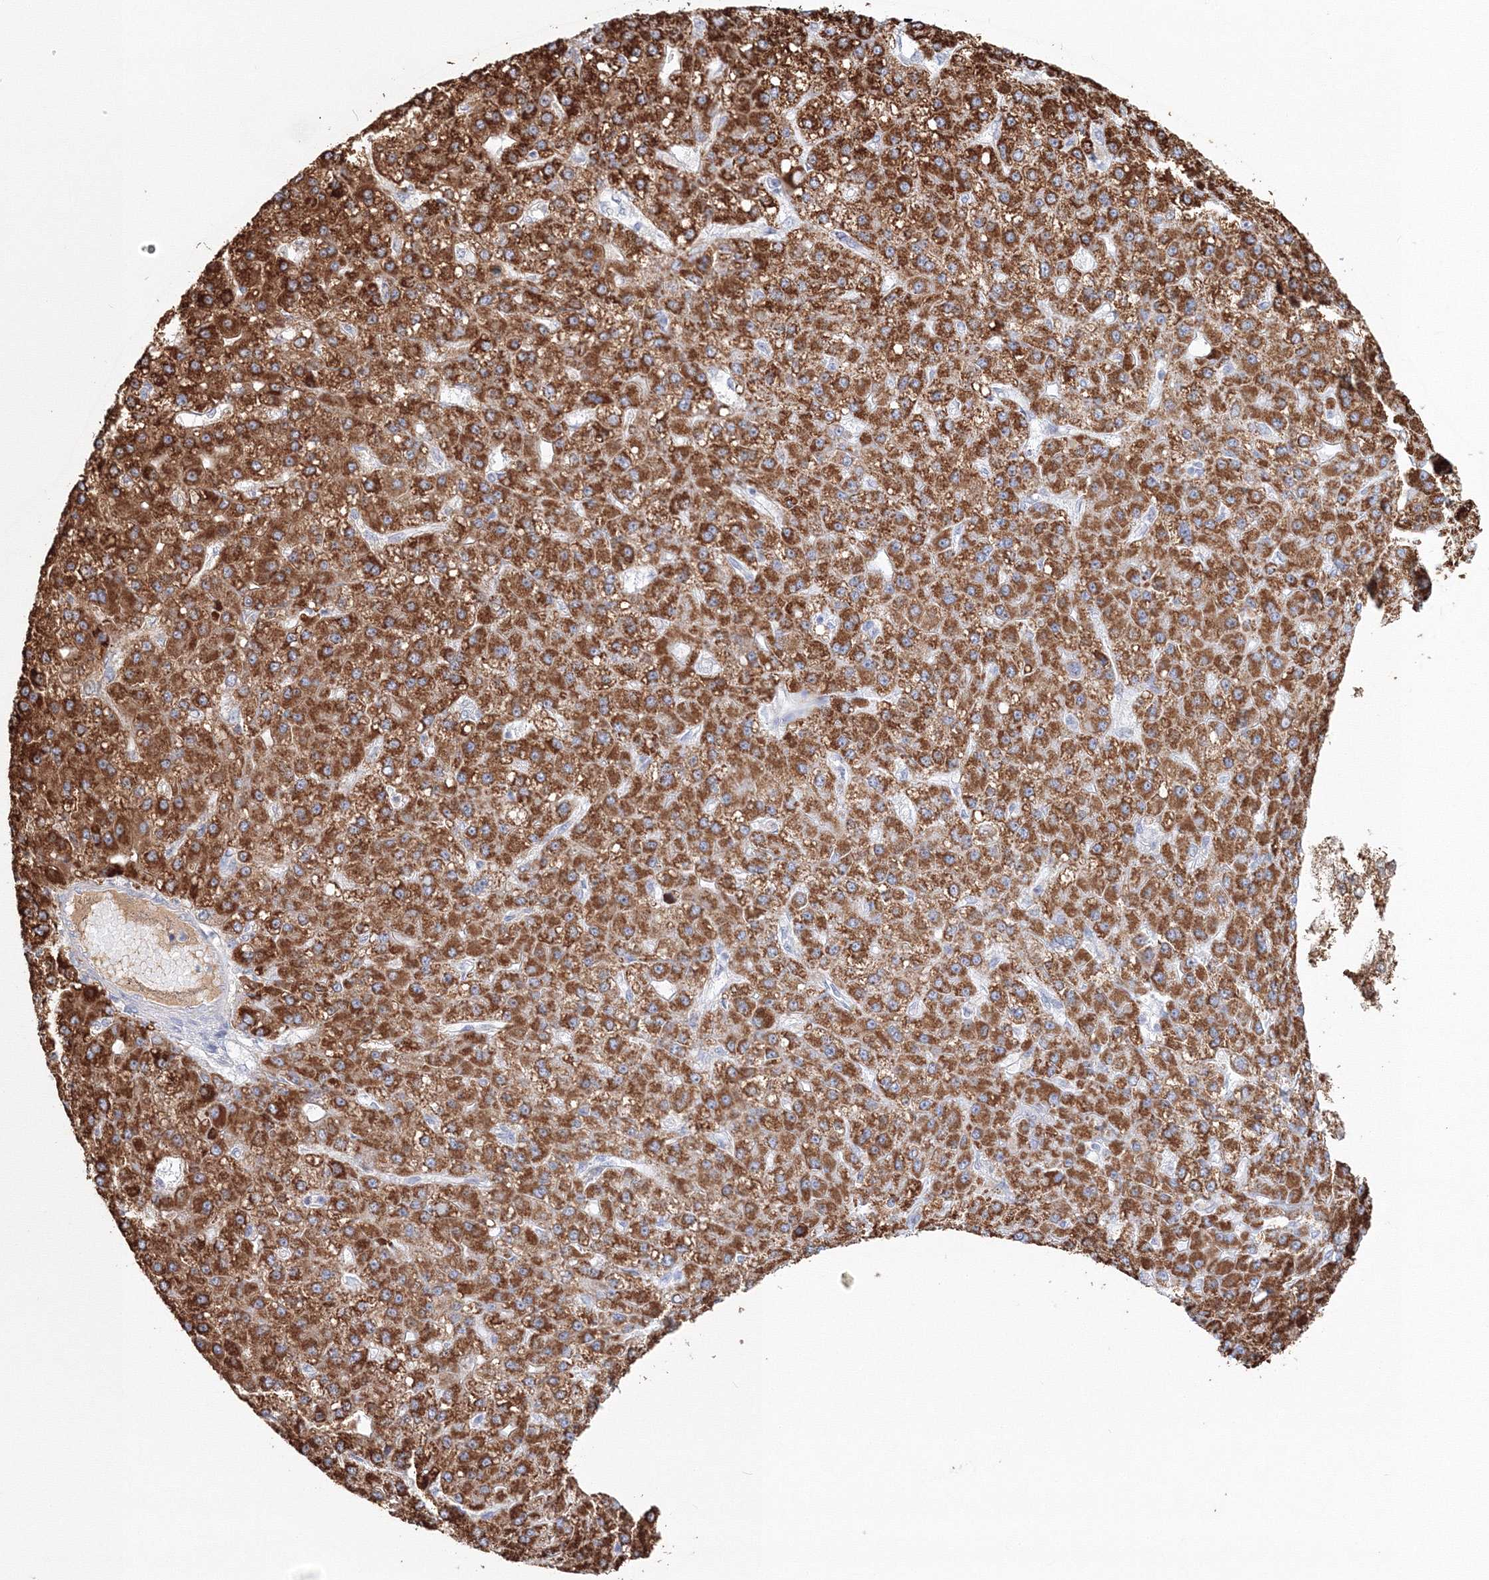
{"staining": {"intensity": "strong", "quantity": ">75%", "location": "cytoplasmic/membranous"}, "tissue": "liver cancer", "cell_type": "Tumor cells", "image_type": "cancer", "snomed": [{"axis": "morphology", "description": "Carcinoma, Hepatocellular, NOS"}, {"axis": "topography", "description": "Liver"}], "caption": "Strong cytoplasmic/membranous expression is present in about >75% of tumor cells in liver cancer.", "gene": "VSIG1", "patient": {"sex": "male", "age": 67}}